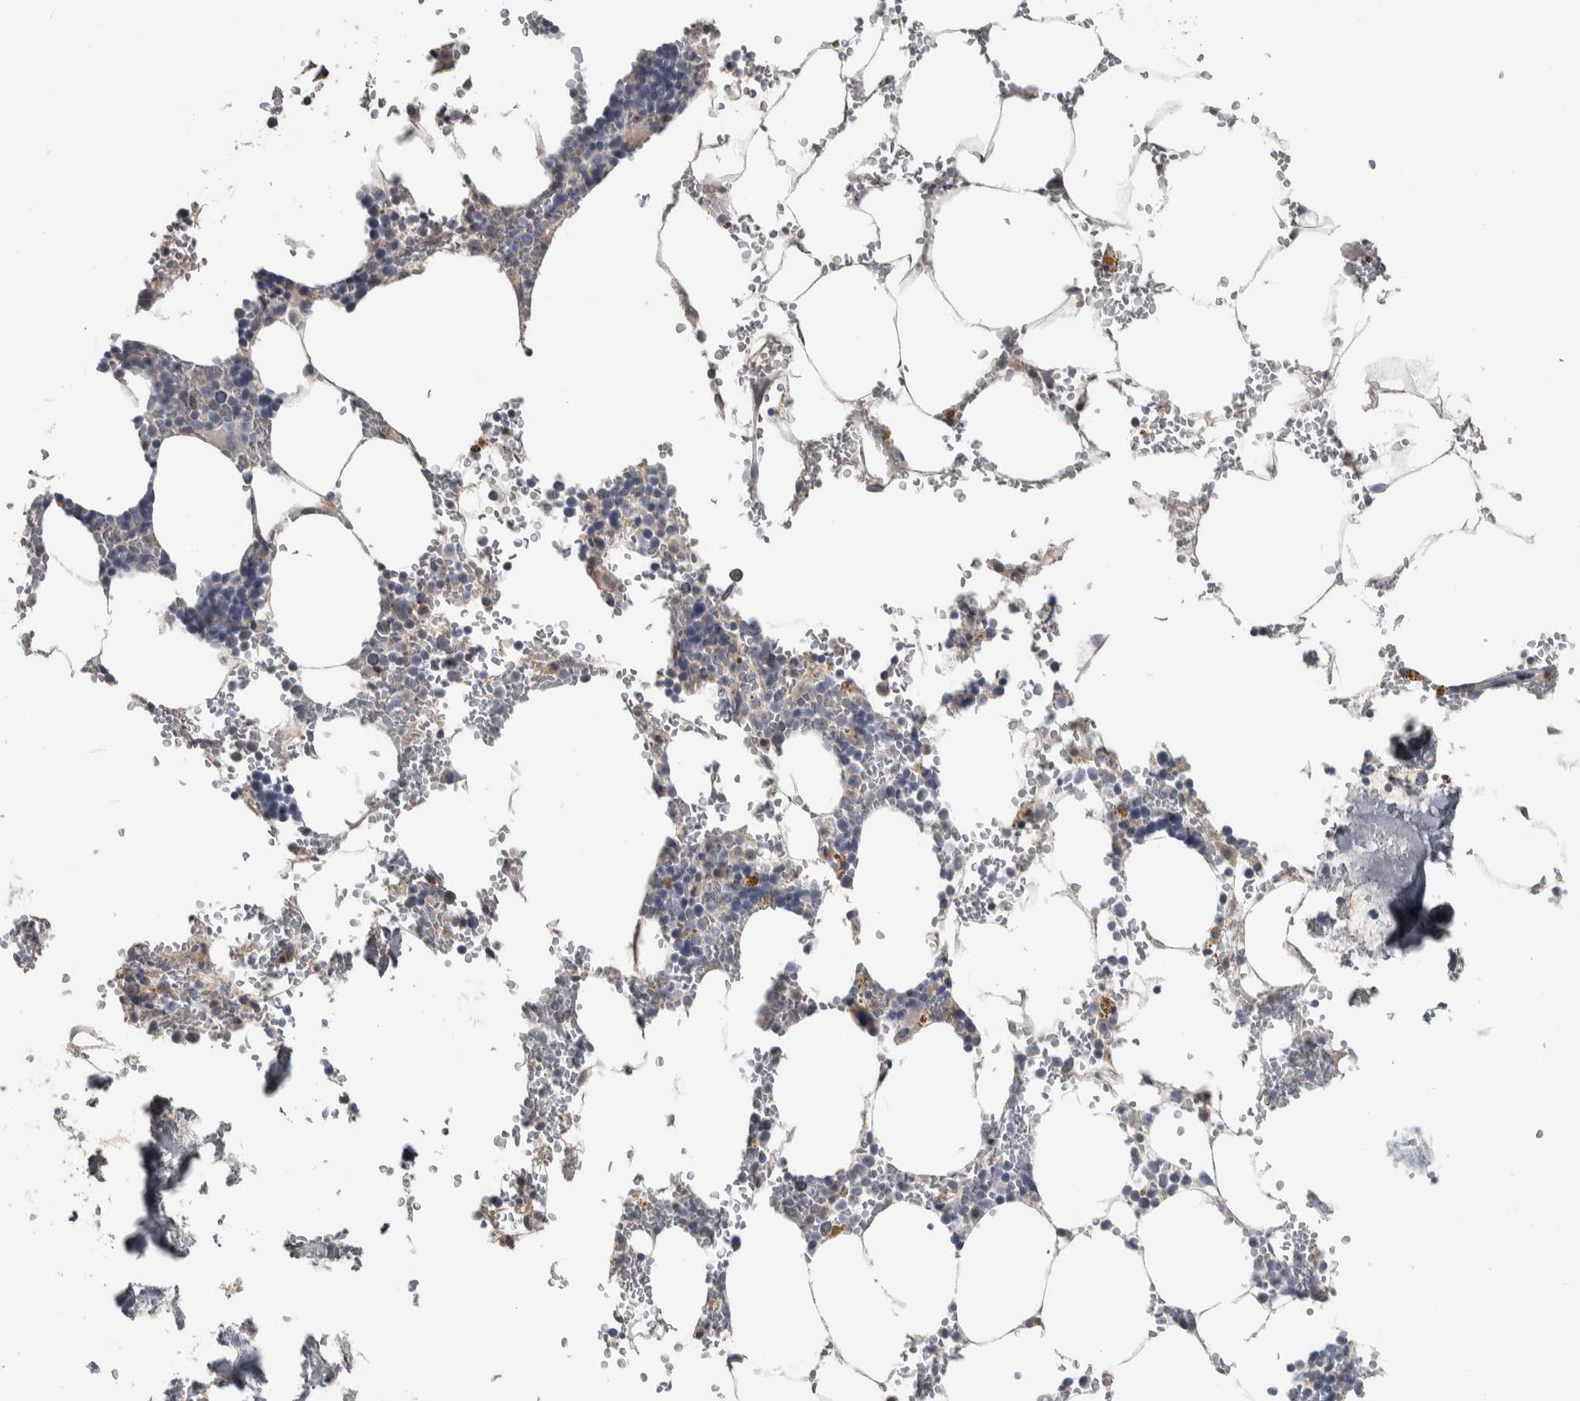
{"staining": {"intensity": "negative", "quantity": "none", "location": "none"}, "tissue": "bone marrow", "cell_type": "Hematopoietic cells", "image_type": "normal", "snomed": [{"axis": "morphology", "description": "Normal tissue, NOS"}, {"axis": "topography", "description": "Bone marrow"}], "caption": "DAB (3,3'-diaminobenzidine) immunohistochemical staining of normal human bone marrow exhibits no significant staining in hematopoietic cells. Brightfield microscopy of immunohistochemistry stained with DAB (3,3'-diaminobenzidine) (brown) and hematoxylin (blue), captured at high magnification.", "gene": "FAM83G", "patient": {"sex": "male", "age": 70}}